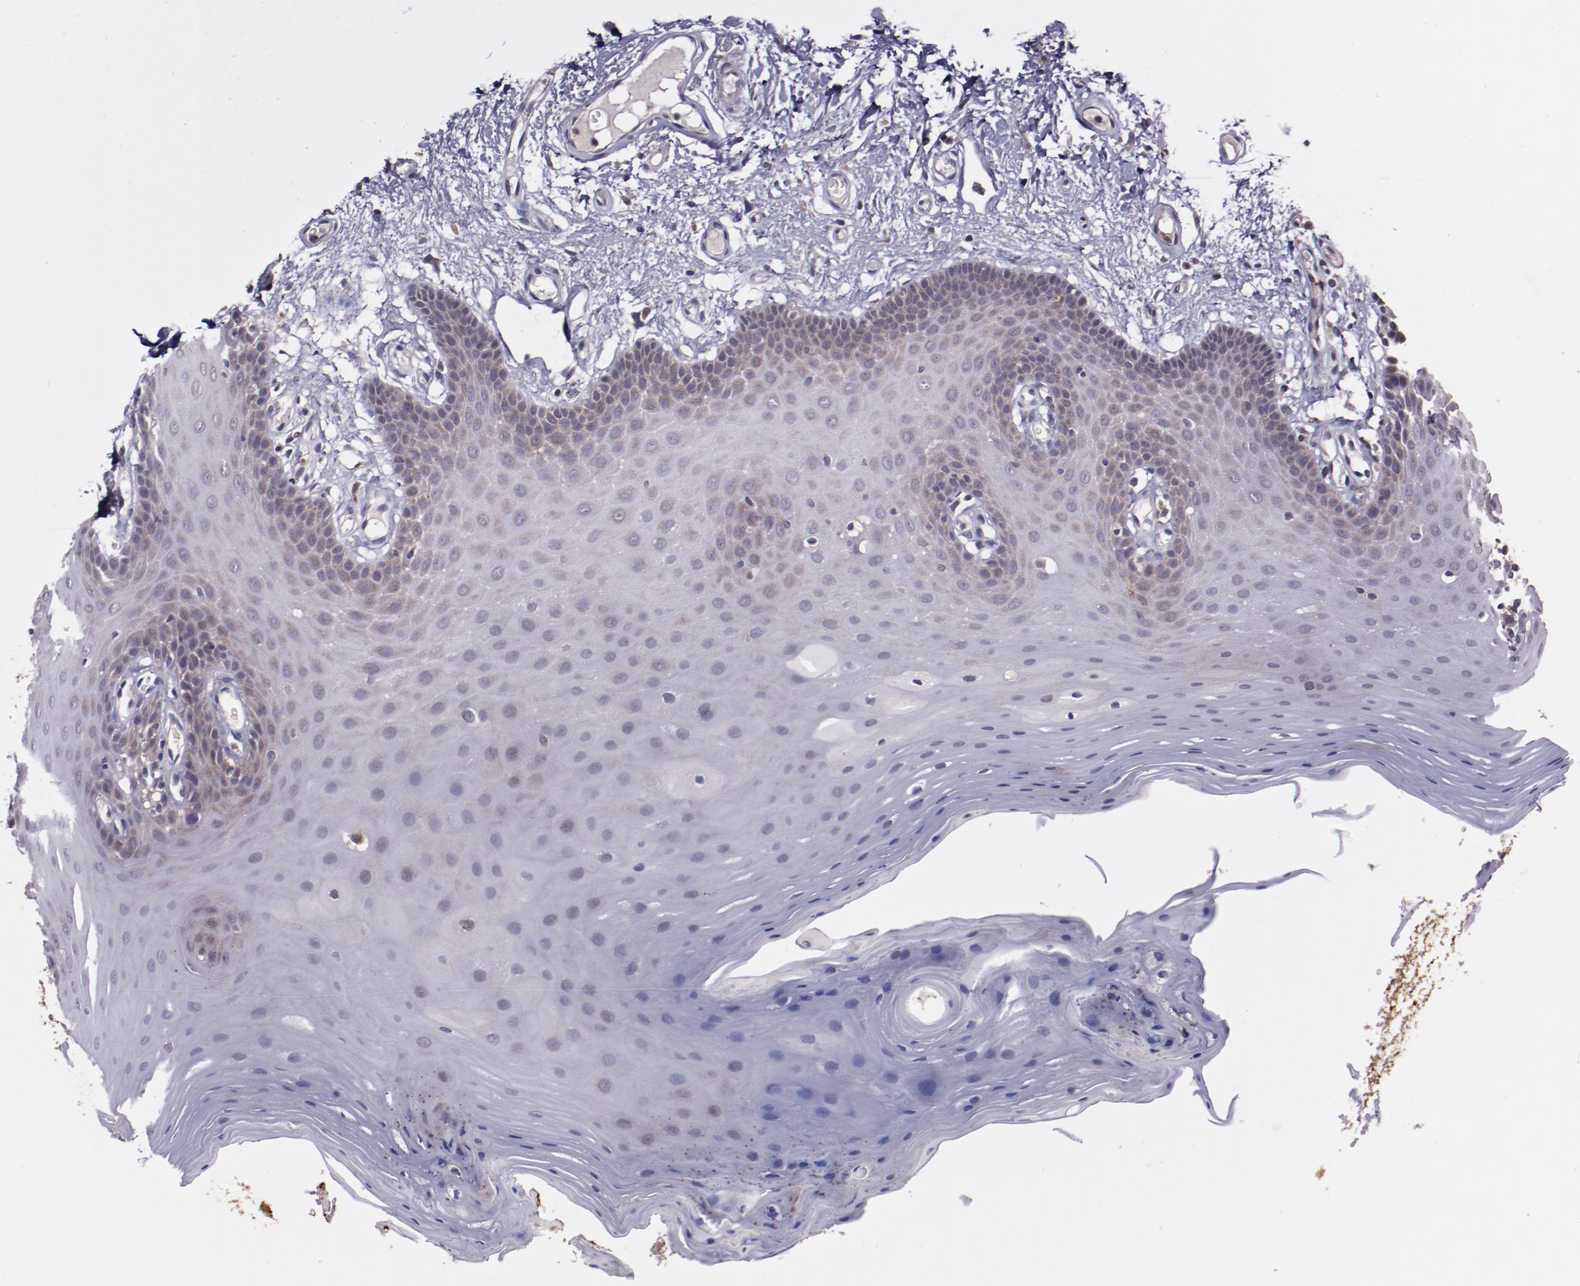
{"staining": {"intensity": "moderate", "quantity": "<25%", "location": "cytoplasmic/membranous"}, "tissue": "oral mucosa", "cell_type": "Squamous epithelial cells", "image_type": "normal", "snomed": [{"axis": "morphology", "description": "Normal tissue, NOS"}, {"axis": "morphology", "description": "Squamous cell carcinoma, NOS"}, {"axis": "topography", "description": "Skeletal muscle"}, {"axis": "topography", "description": "Oral tissue"}, {"axis": "topography", "description": "Head-Neck"}], "caption": "A low amount of moderate cytoplasmic/membranous staining is present in approximately <25% of squamous epithelial cells in benign oral mucosa. (DAB (3,3'-diaminobenzidine) IHC with brightfield microscopy, high magnification).", "gene": "FTSJ1", "patient": {"sex": "male", "age": 71}}